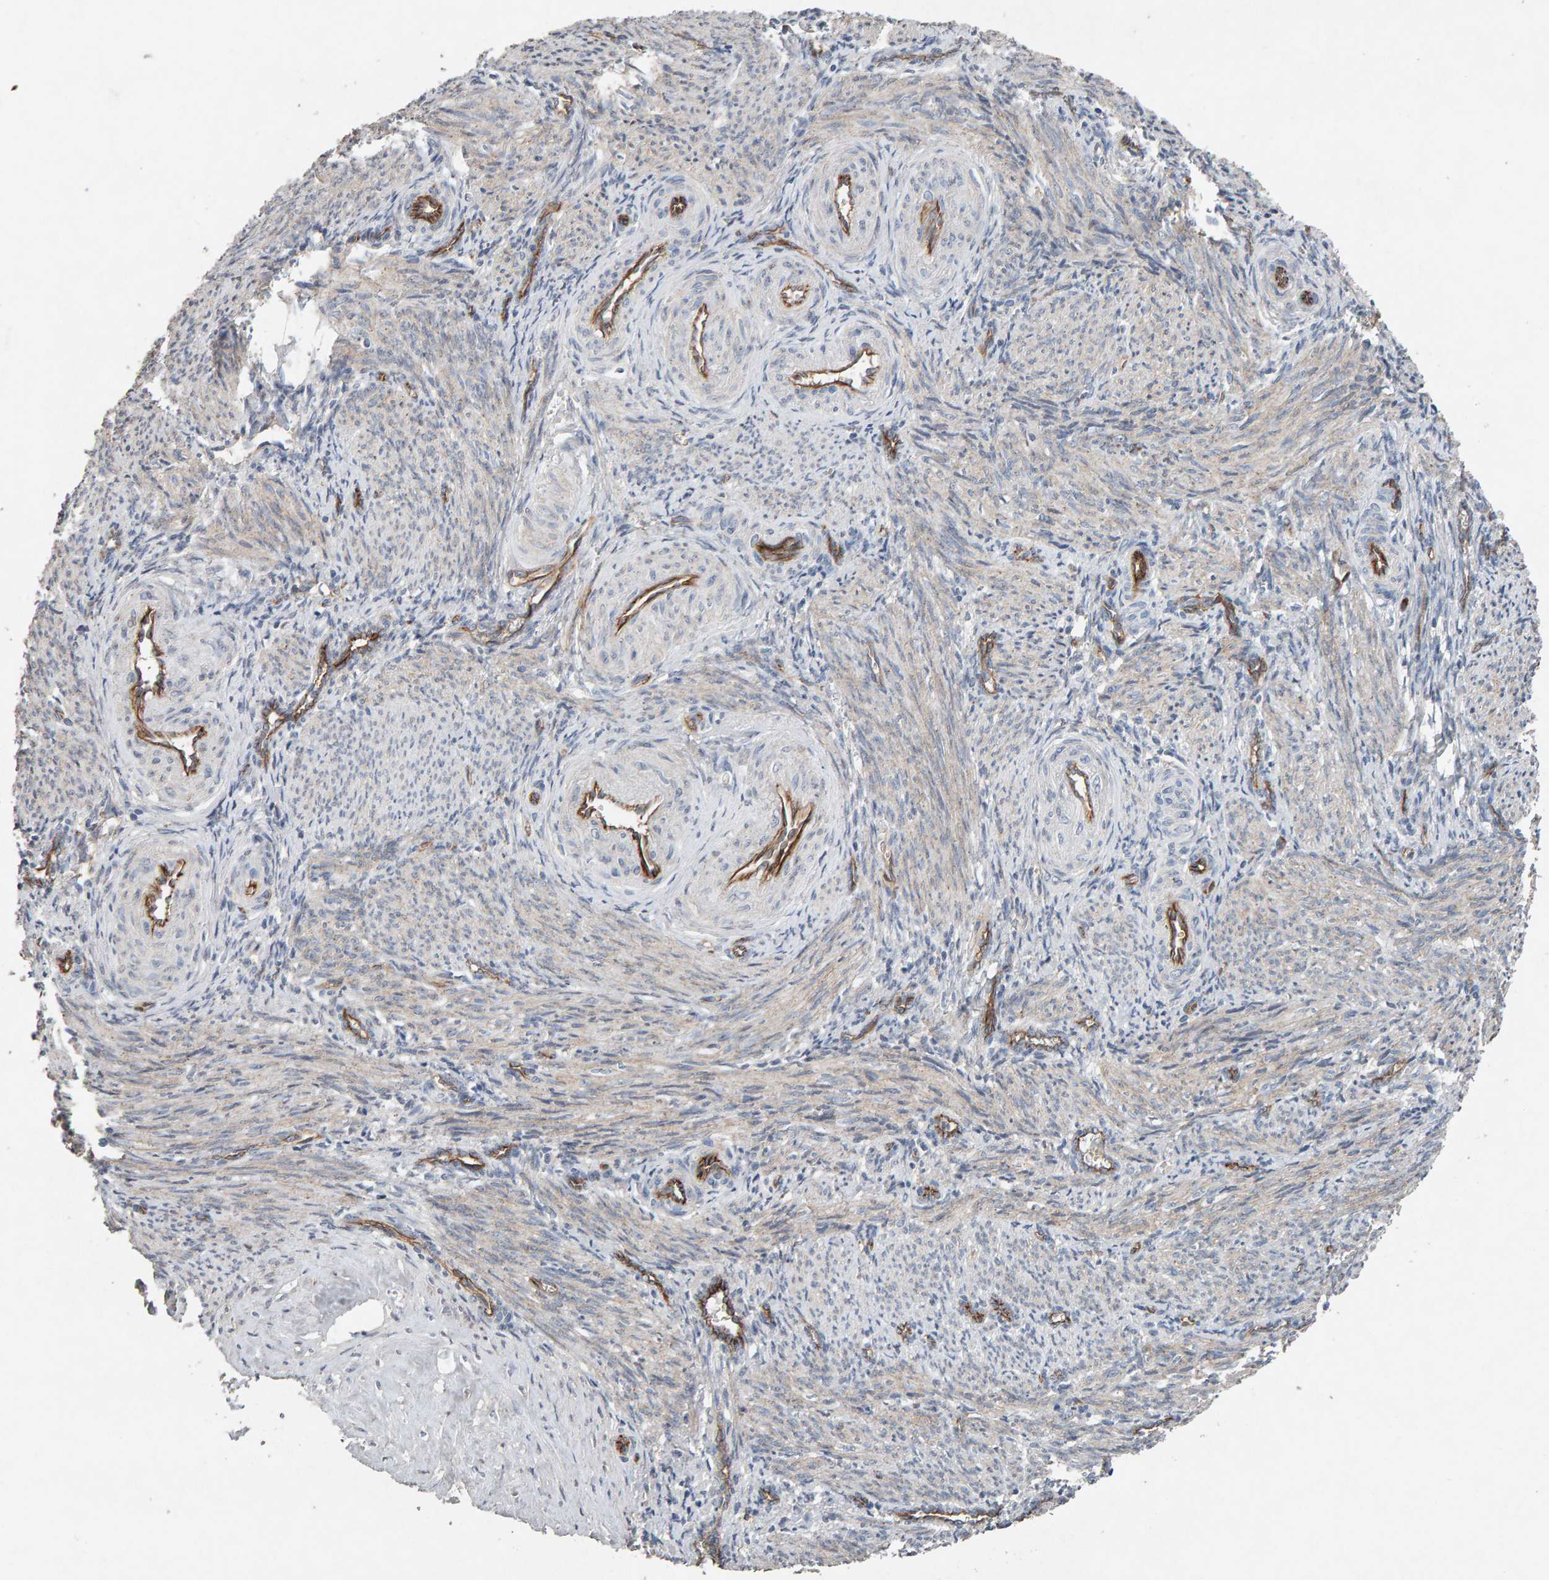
{"staining": {"intensity": "weak", "quantity": "25%-75%", "location": "cytoplasmic/membranous"}, "tissue": "smooth muscle", "cell_type": "Smooth muscle cells", "image_type": "normal", "snomed": [{"axis": "morphology", "description": "Normal tissue, NOS"}, {"axis": "topography", "description": "Endometrium"}], "caption": "Protein expression analysis of normal human smooth muscle reveals weak cytoplasmic/membranous expression in about 25%-75% of smooth muscle cells. (brown staining indicates protein expression, while blue staining denotes nuclei).", "gene": "PTPRM", "patient": {"sex": "female", "age": 33}}